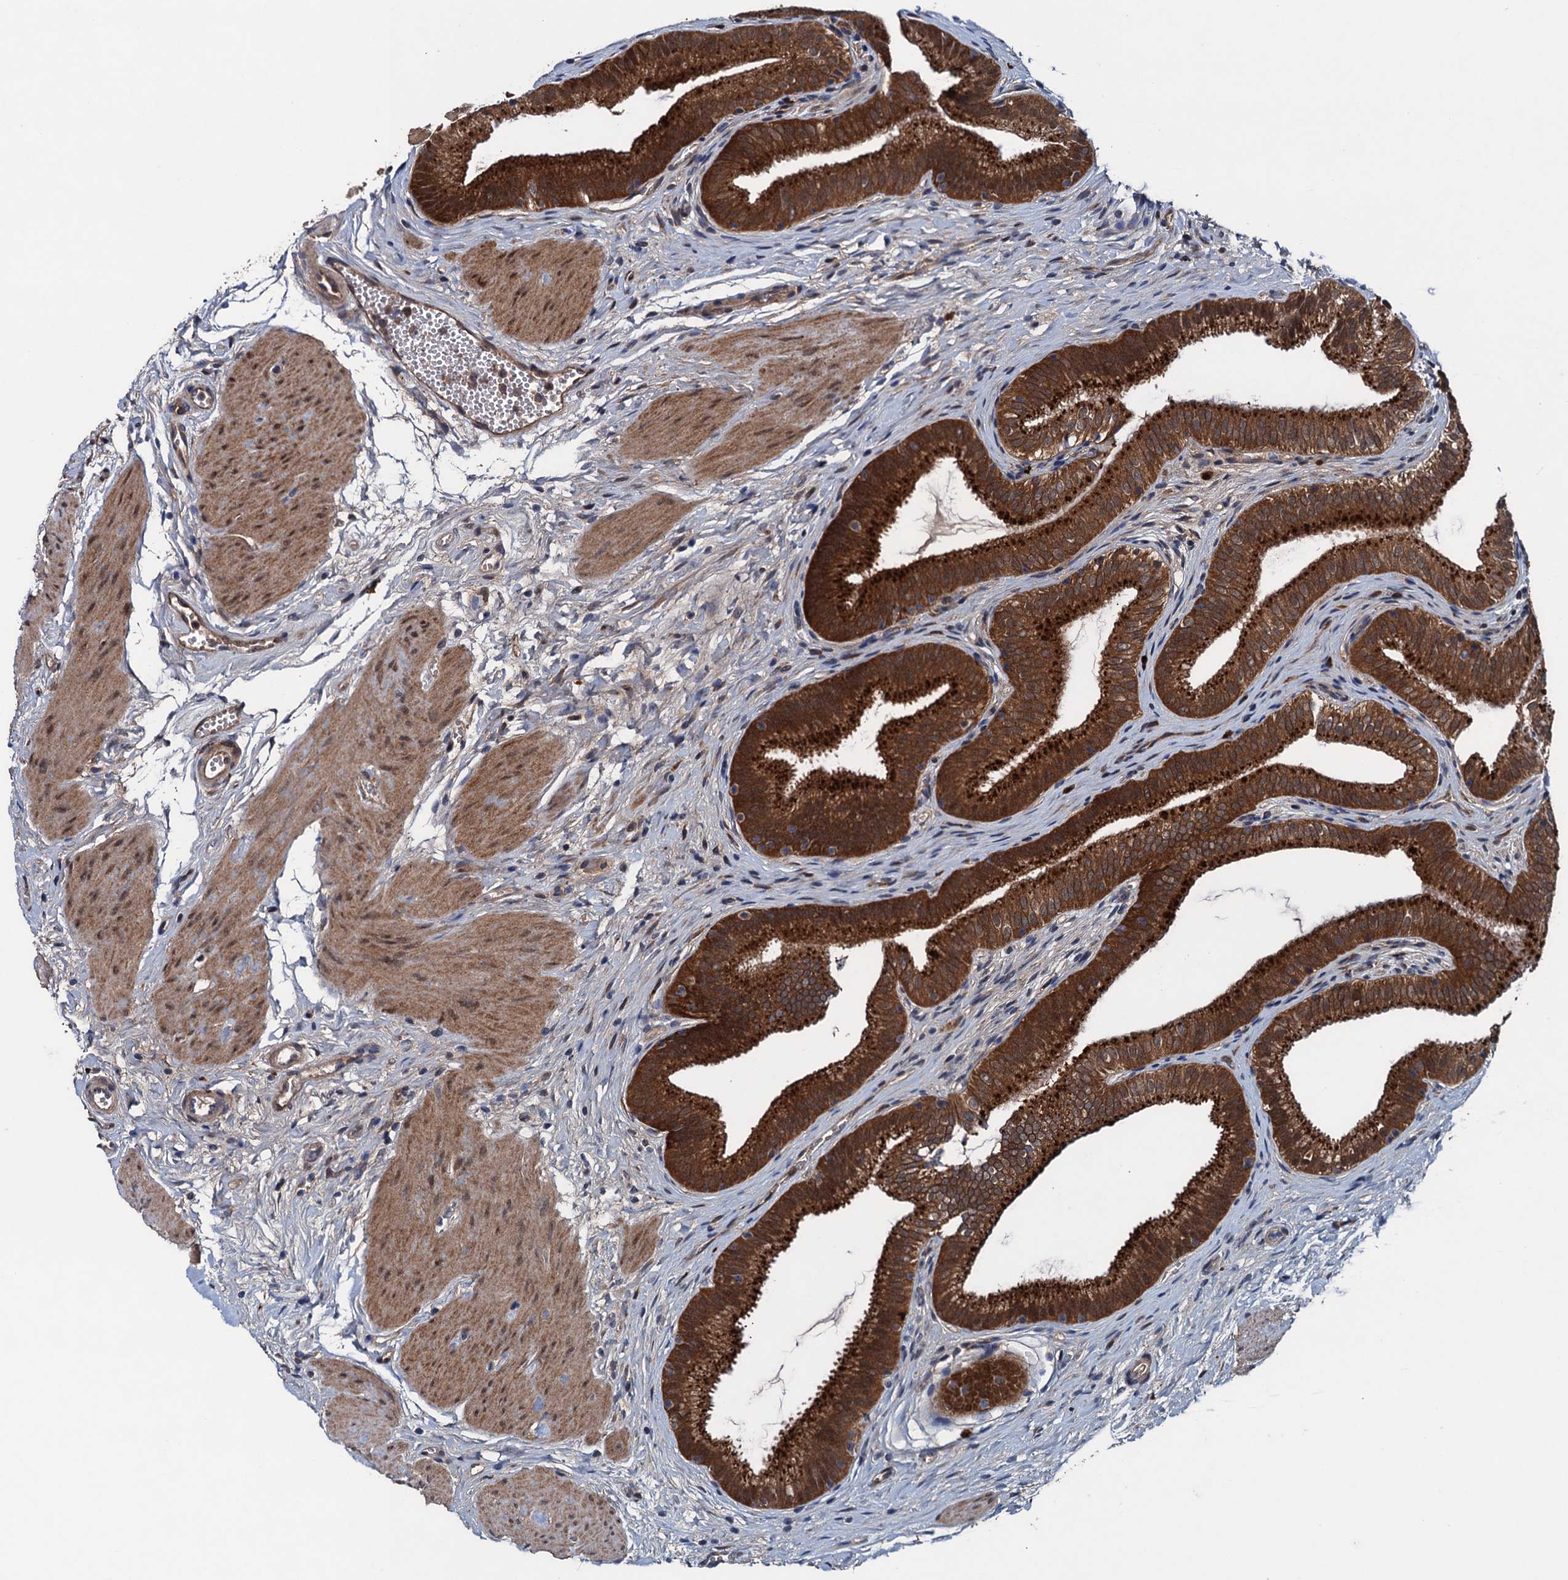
{"staining": {"intensity": "strong", "quantity": ">75%", "location": "cytoplasmic/membranous,nuclear"}, "tissue": "gallbladder", "cell_type": "Glandular cells", "image_type": "normal", "snomed": [{"axis": "morphology", "description": "Normal tissue, NOS"}, {"axis": "topography", "description": "Gallbladder"}], "caption": "Protein staining shows strong cytoplasmic/membranous,nuclear positivity in approximately >75% of glandular cells in normal gallbladder.", "gene": "BLTP3B", "patient": {"sex": "female", "age": 54}}